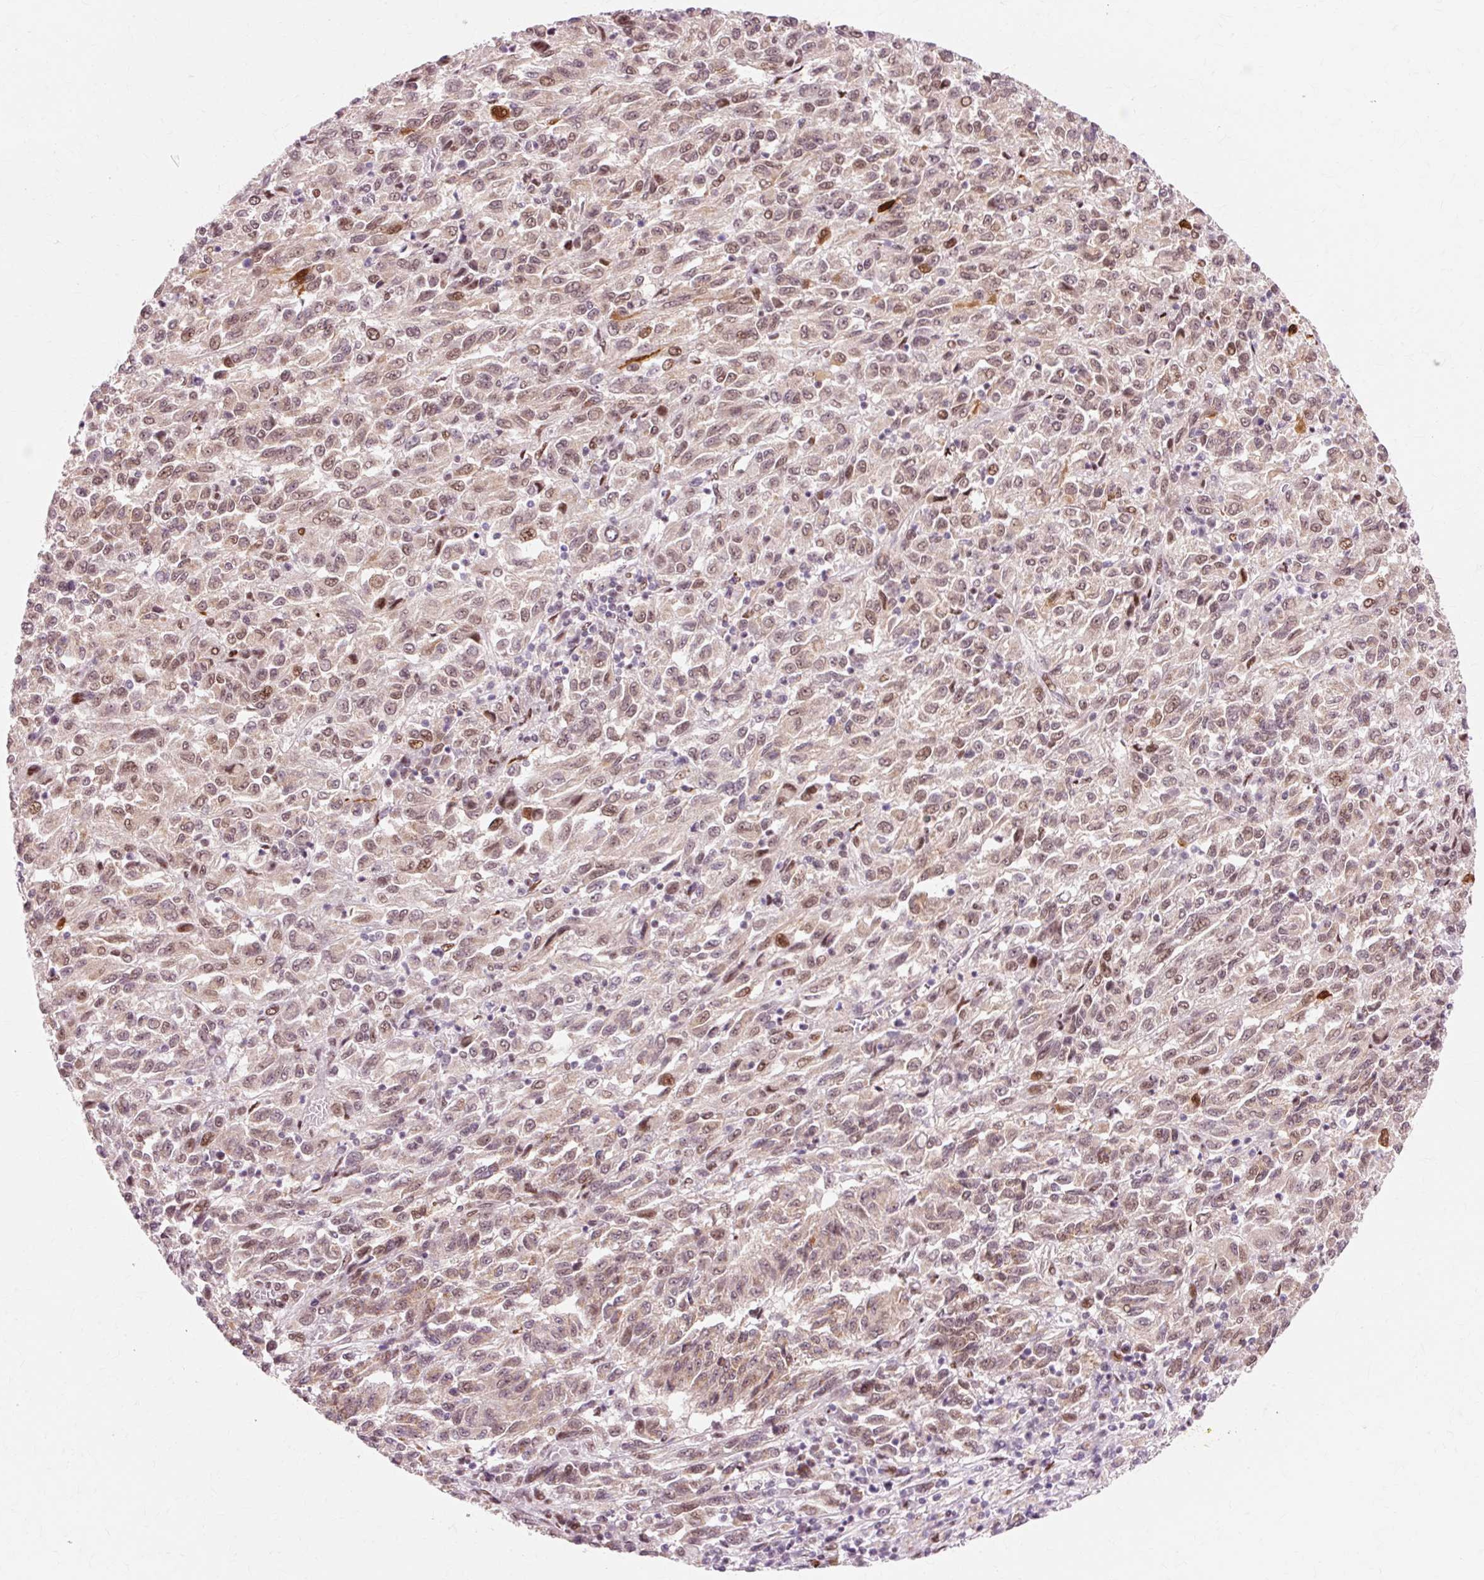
{"staining": {"intensity": "weak", "quantity": ">75%", "location": "cytoplasmic/membranous,nuclear"}, "tissue": "melanoma", "cell_type": "Tumor cells", "image_type": "cancer", "snomed": [{"axis": "morphology", "description": "Malignant melanoma, Metastatic site"}, {"axis": "topography", "description": "Lung"}], "caption": "A brown stain shows weak cytoplasmic/membranous and nuclear staining of a protein in human malignant melanoma (metastatic site) tumor cells. Using DAB (3,3'-diaminobenzidine) (brown) and hematoxylin (blue) stains, captured at high magnification using brightfield microscopy.", "gene": "MACROD2", "patient": {"sex": "male", "age": 64}}